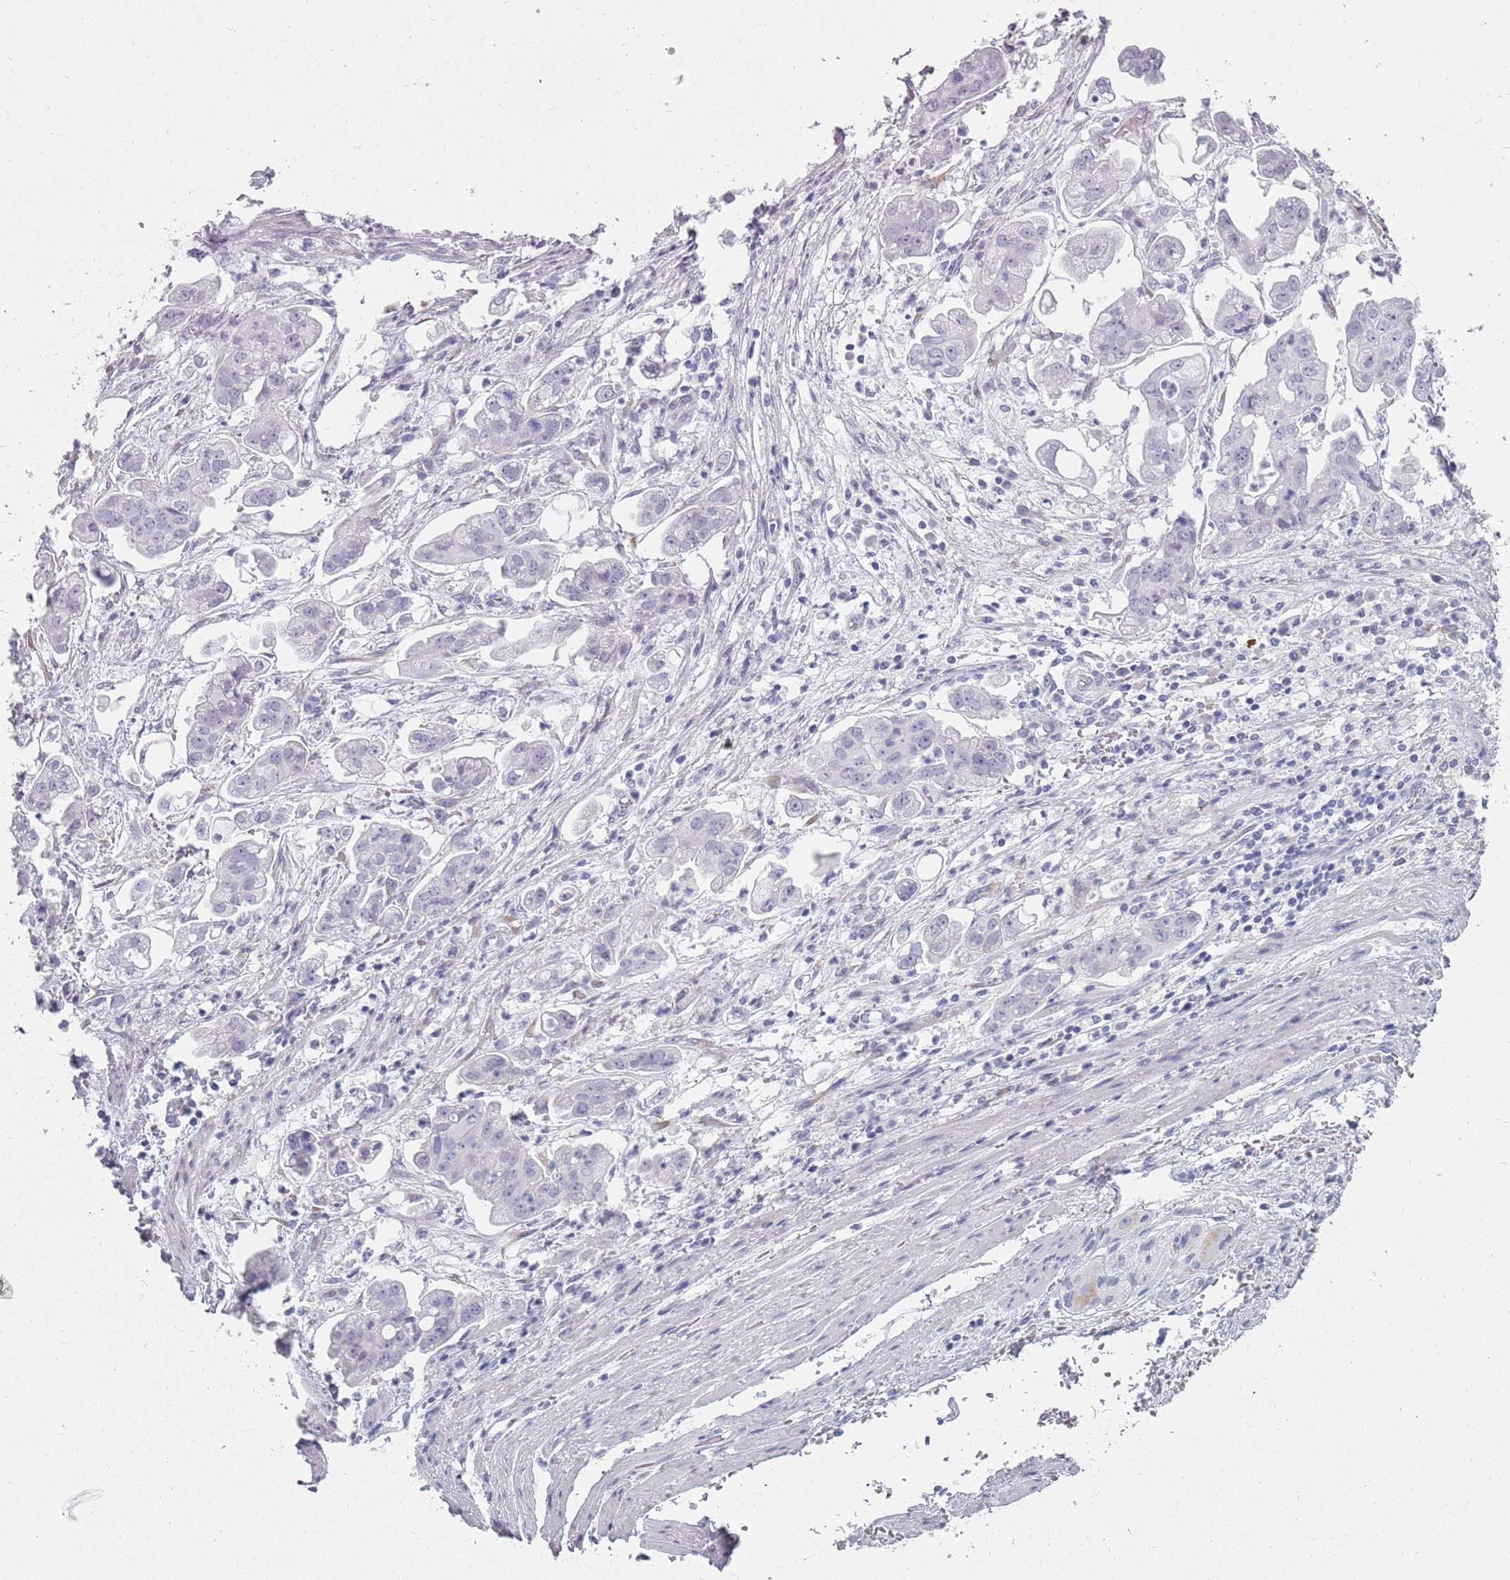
{"staining": {"intensity": "negative", "quantity": "none", "location": "none"}, "tissue": "stomach cancer", "cell_type": "Tumor cells", "image_type": "cancer", "snomed": [{"axis": "morphology", "description": "Adenocarcinoma, NOS"}, {"axis": "topography", "description": "Stomach"}], "caption": "The micrograph reveals no significant positivity in tumor cells of stomach cancer (adenocarcinoma). Nuclei are stained in blue.", "gene": "DDX4", "patient": {"sex": "male", "age": 62}}